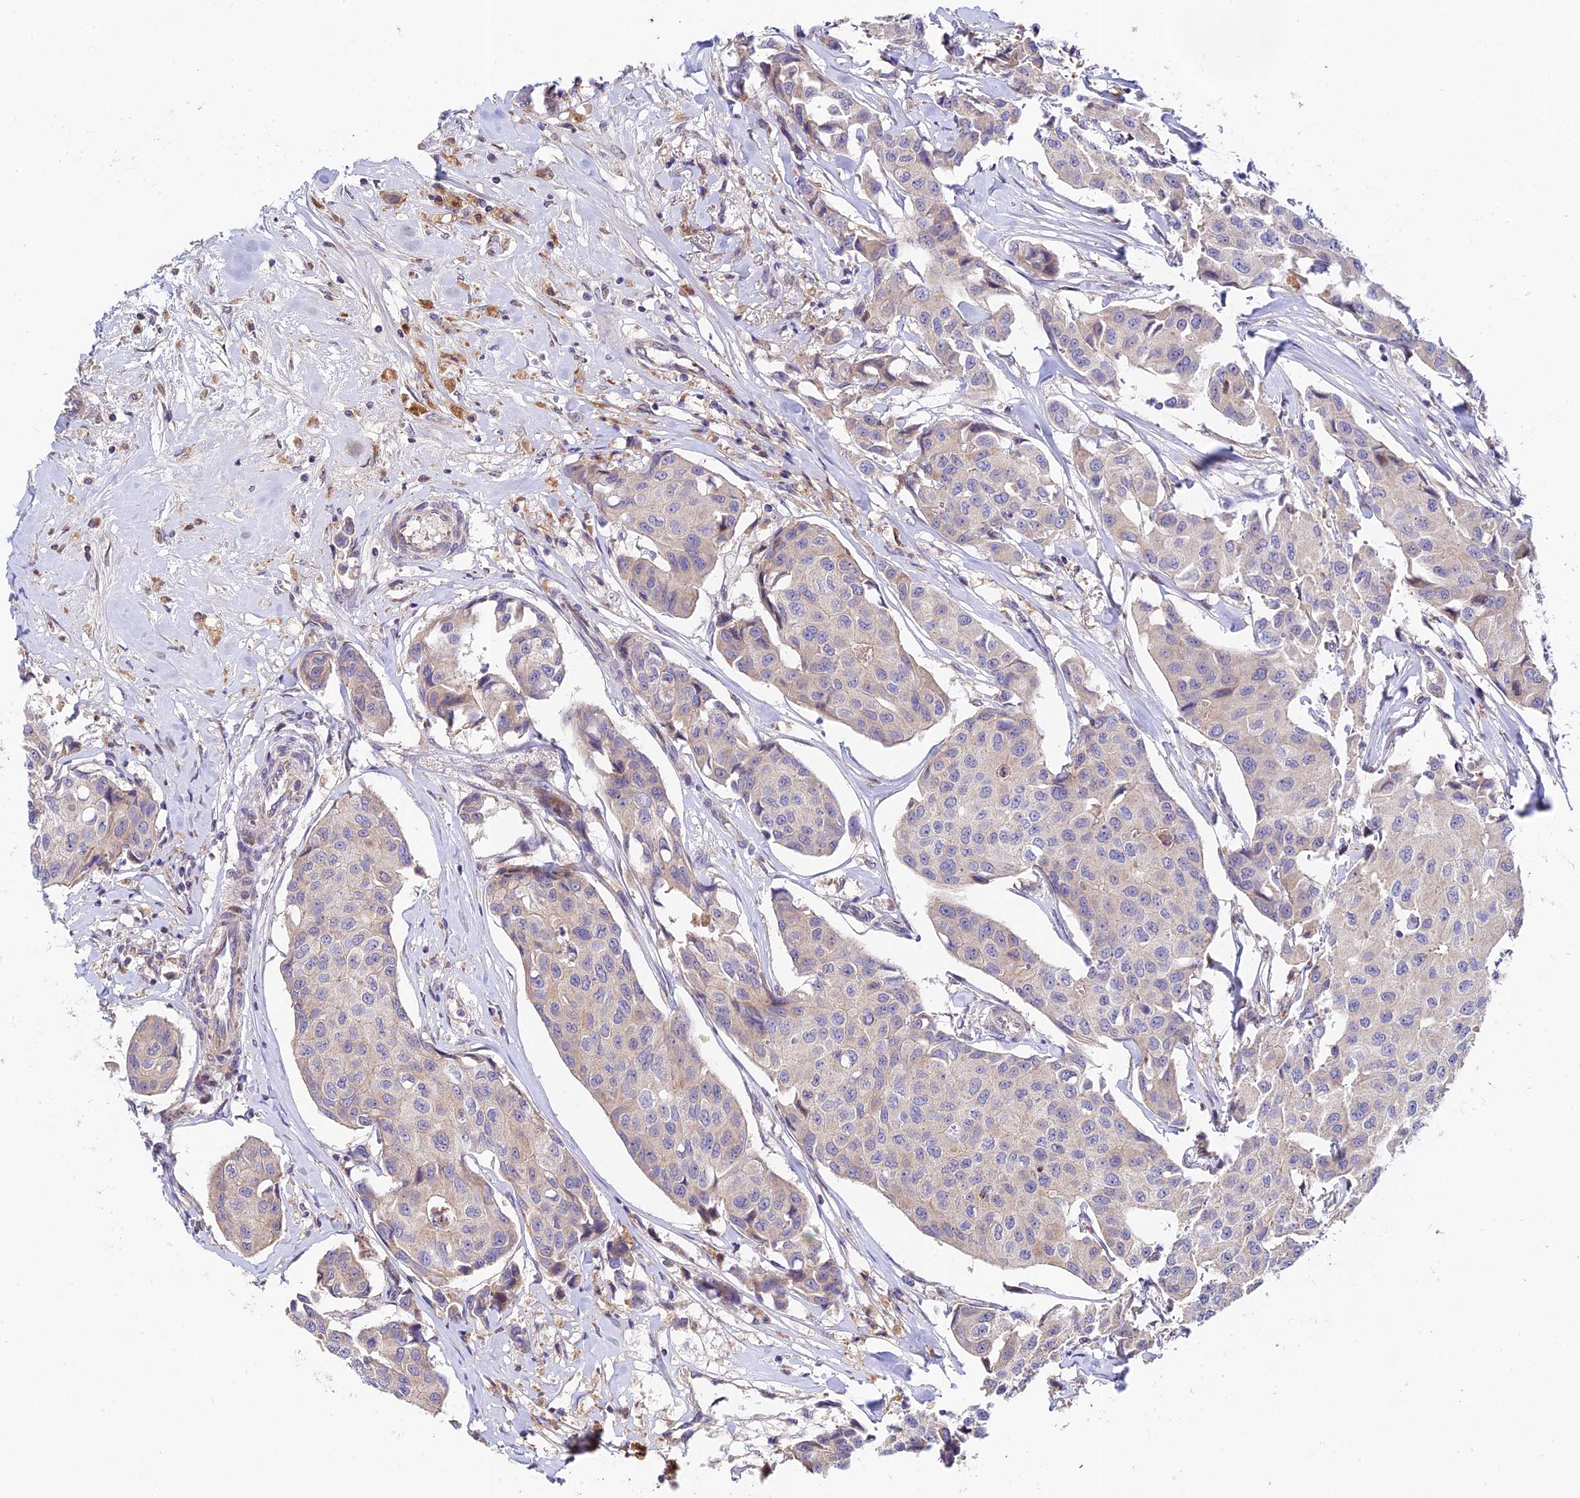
{"staining": {"intensity": "negative", "quantity": "none", "location": "none"}, "tissue": "breast cancer", "cell_type": "Tumor cells", "image_type": "cancer", "snomed": [{"axis": "morphology", "description": "Duct carcinoma"}, {"axis": "topography", "description": "Breast"}], "caption": "Tumor cells are negative for protein expression in human breast cancer (invasive ductal carcinoma).", "gene": "FUOM", "patient": {"sex": "female", "age": 80}}